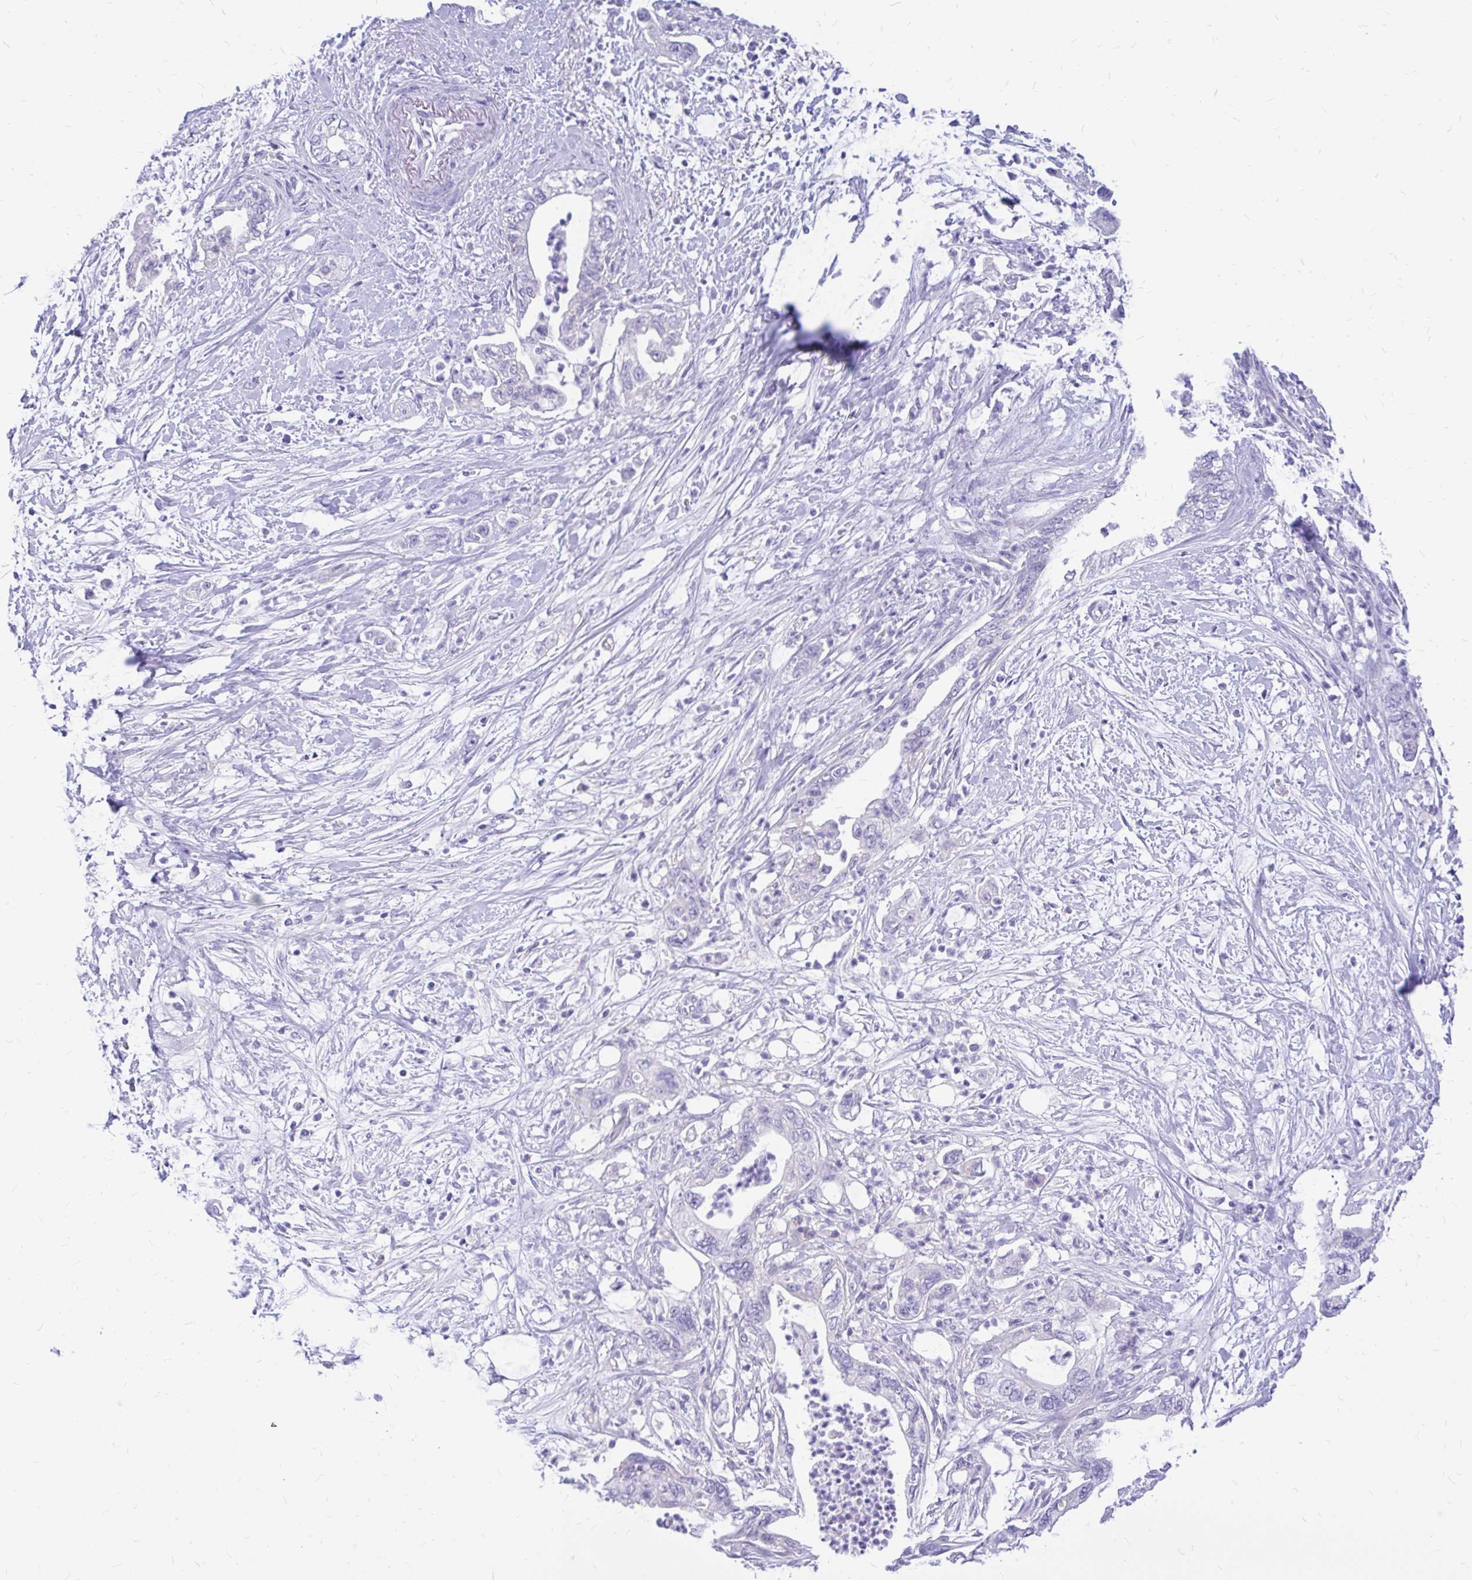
{"staining": {"intensity": "negative", "quantity": "none", "location": "none"}, "tissue": "pancreatic cancer", "cell_type": "Tumor cells", "image_type": "cancer", "snomed": [{"axis": "morphology", "description": "Adenocarcinoma, NOS"}, {"axis": "topography", "description": "Pancreas"}], "caption": "Human pancreatic cancer stained for a protein using immunohistochemistry (IHC) shows no expression in tumor cells.", "gene": "MAP1LC3A", "patient": {"sex": "female", "age": 73}}